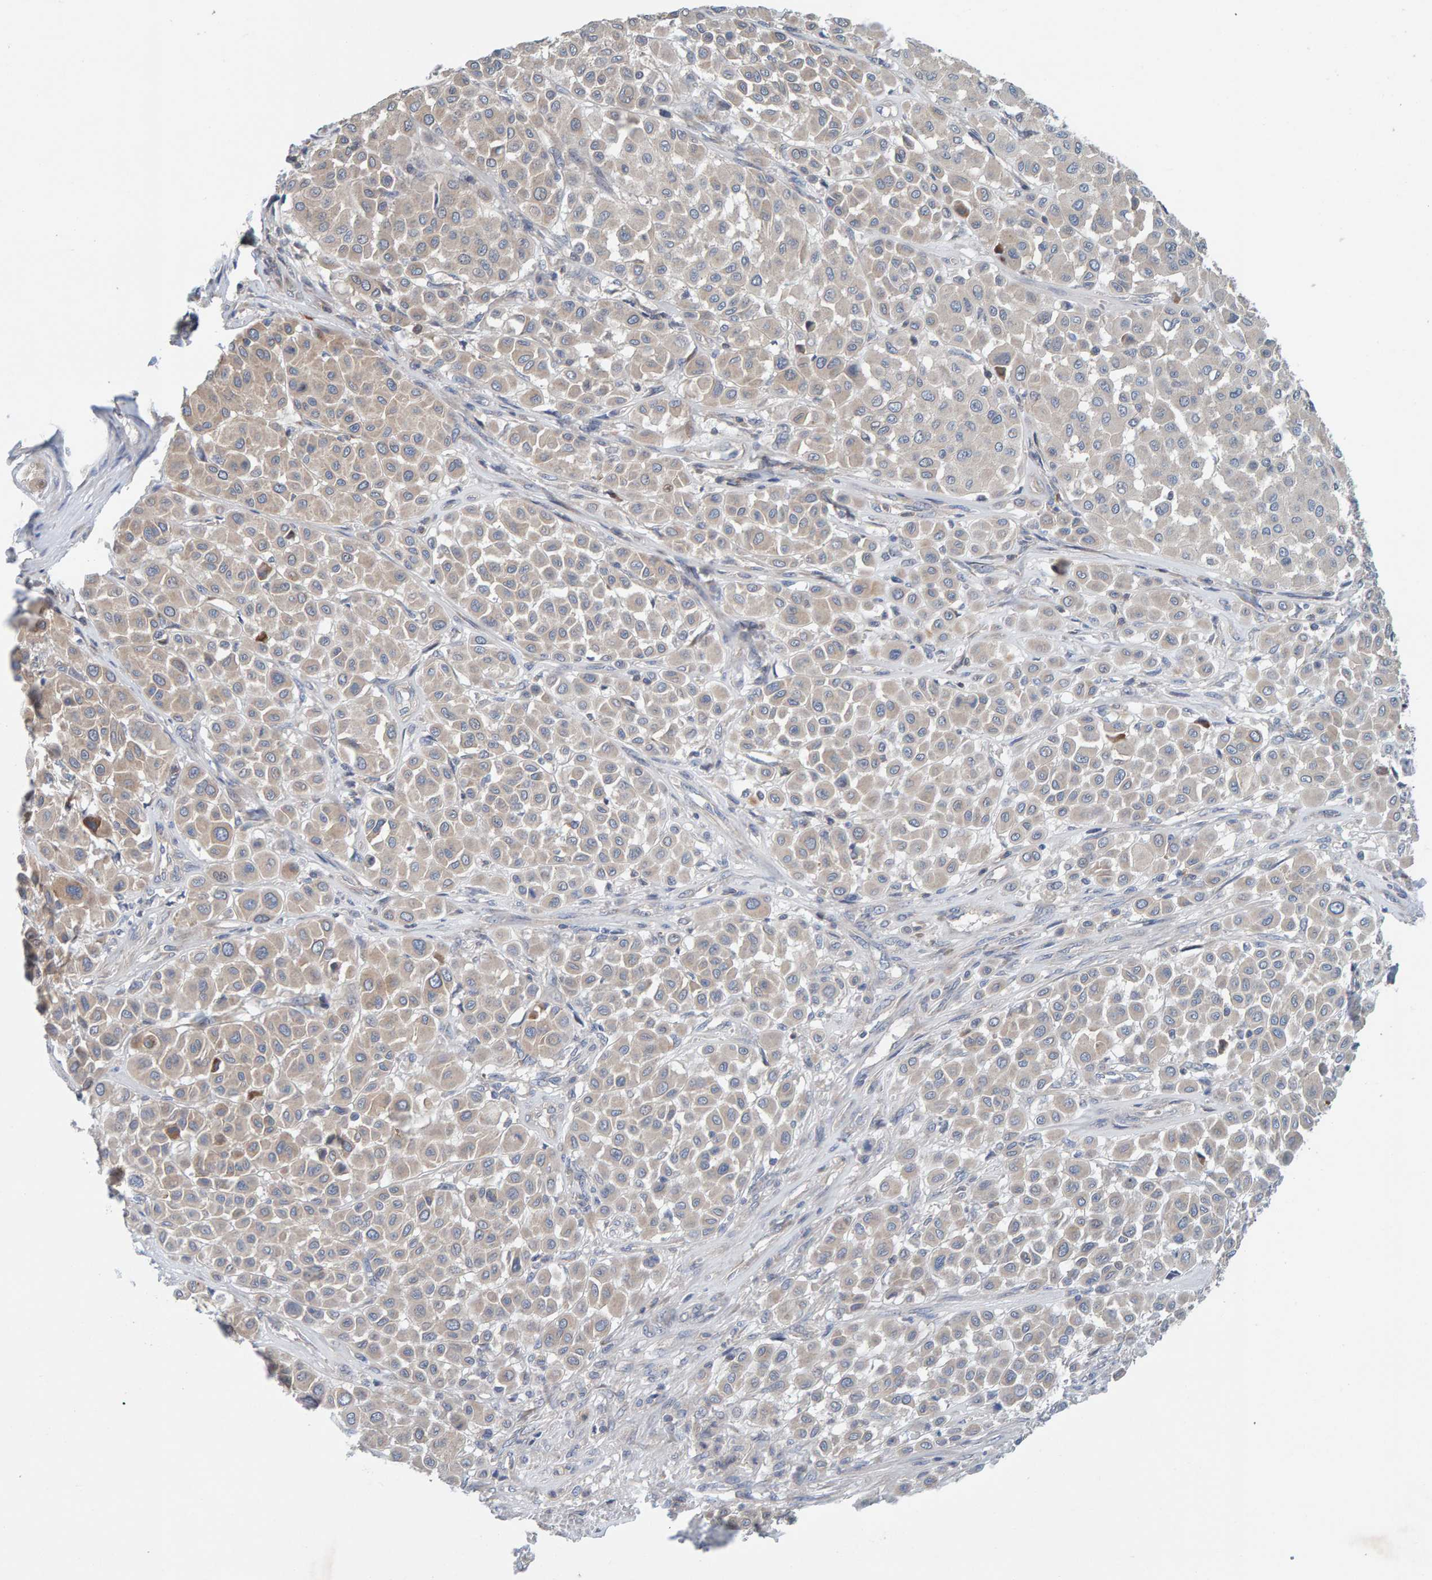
{"staining": {"intensity": "negative", "quantity": "none", "location": "none"}, "tissue": "melanoma", "cell_type": "Tumor cells", "image_type": "cancer", "snomed": [{"axis": "morphology", "description": "Malignant melanoma, Metastatic site"}, {"axis": "topography", "description": "Soft tissue"}], "caption": "A photomicrograph of malignant melanoma (metastatic site) stained for a protein shows no brown staining in tumor cells.", "gene": "CCM2", "patient": {"sex": "male", "age": 41}}